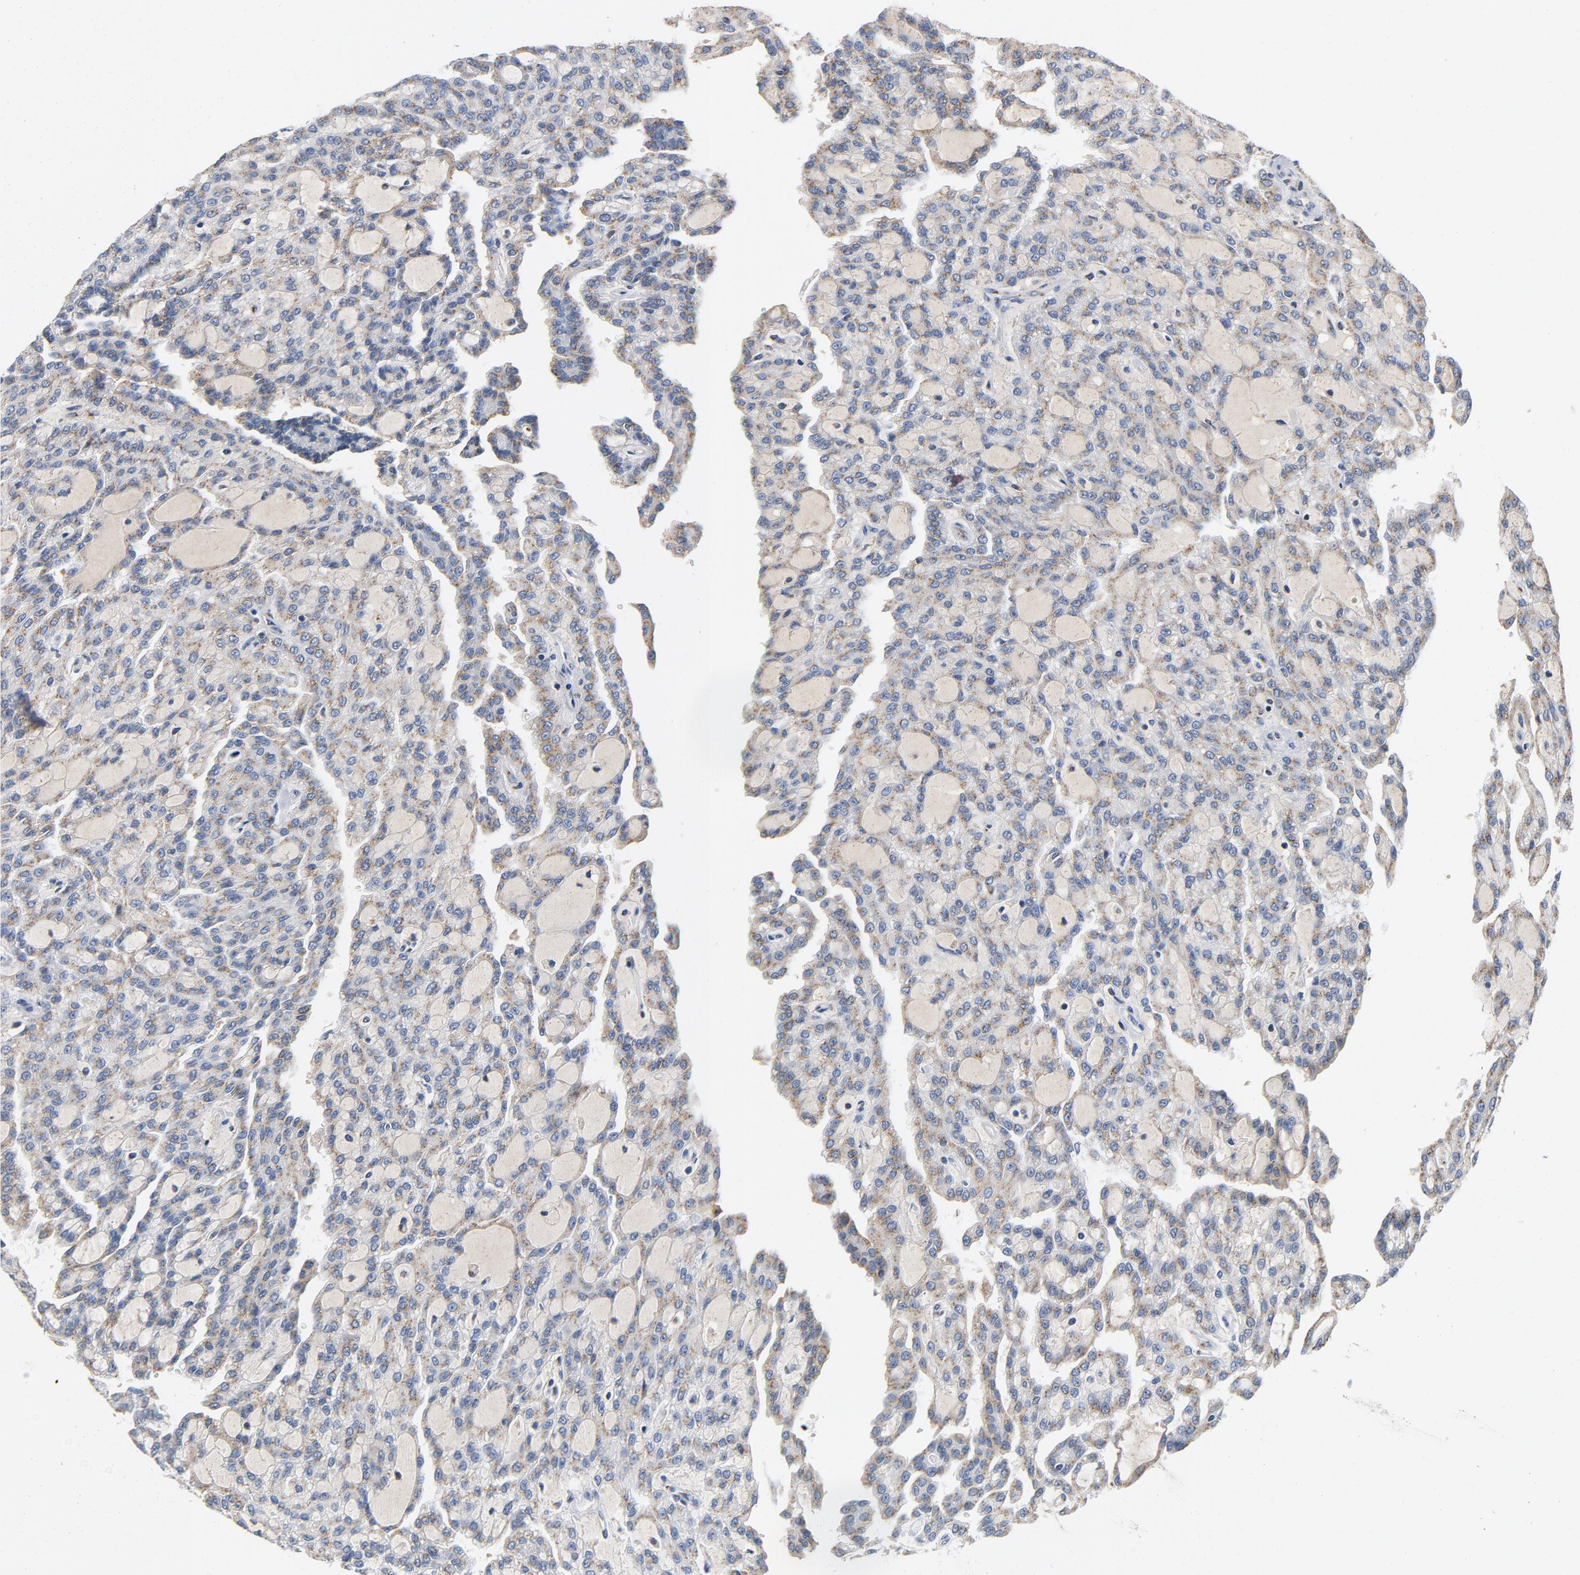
{"staining": {"intensity": "weak", "quantity": ">75%", "location": "cytoplasmic/membranous"}, "tissue": "renal cancer", "cell_type": "Tumor cells", "image_type": "cancer", "snomed": [{"axis": "morphology", "description": "Adenocarcinoma, NOS"}, {"axis": "topography", "description": "Kidney"}], "caption": "There is low levels of weak cytoplasmic/membranous positivity in tumor cells of renal cancer (adenocarcinoma), as demonstrated by immunohistochemical staining (brown color).", "gene": "LMAN2", "patient": {"sex": "male", "age": 63}}